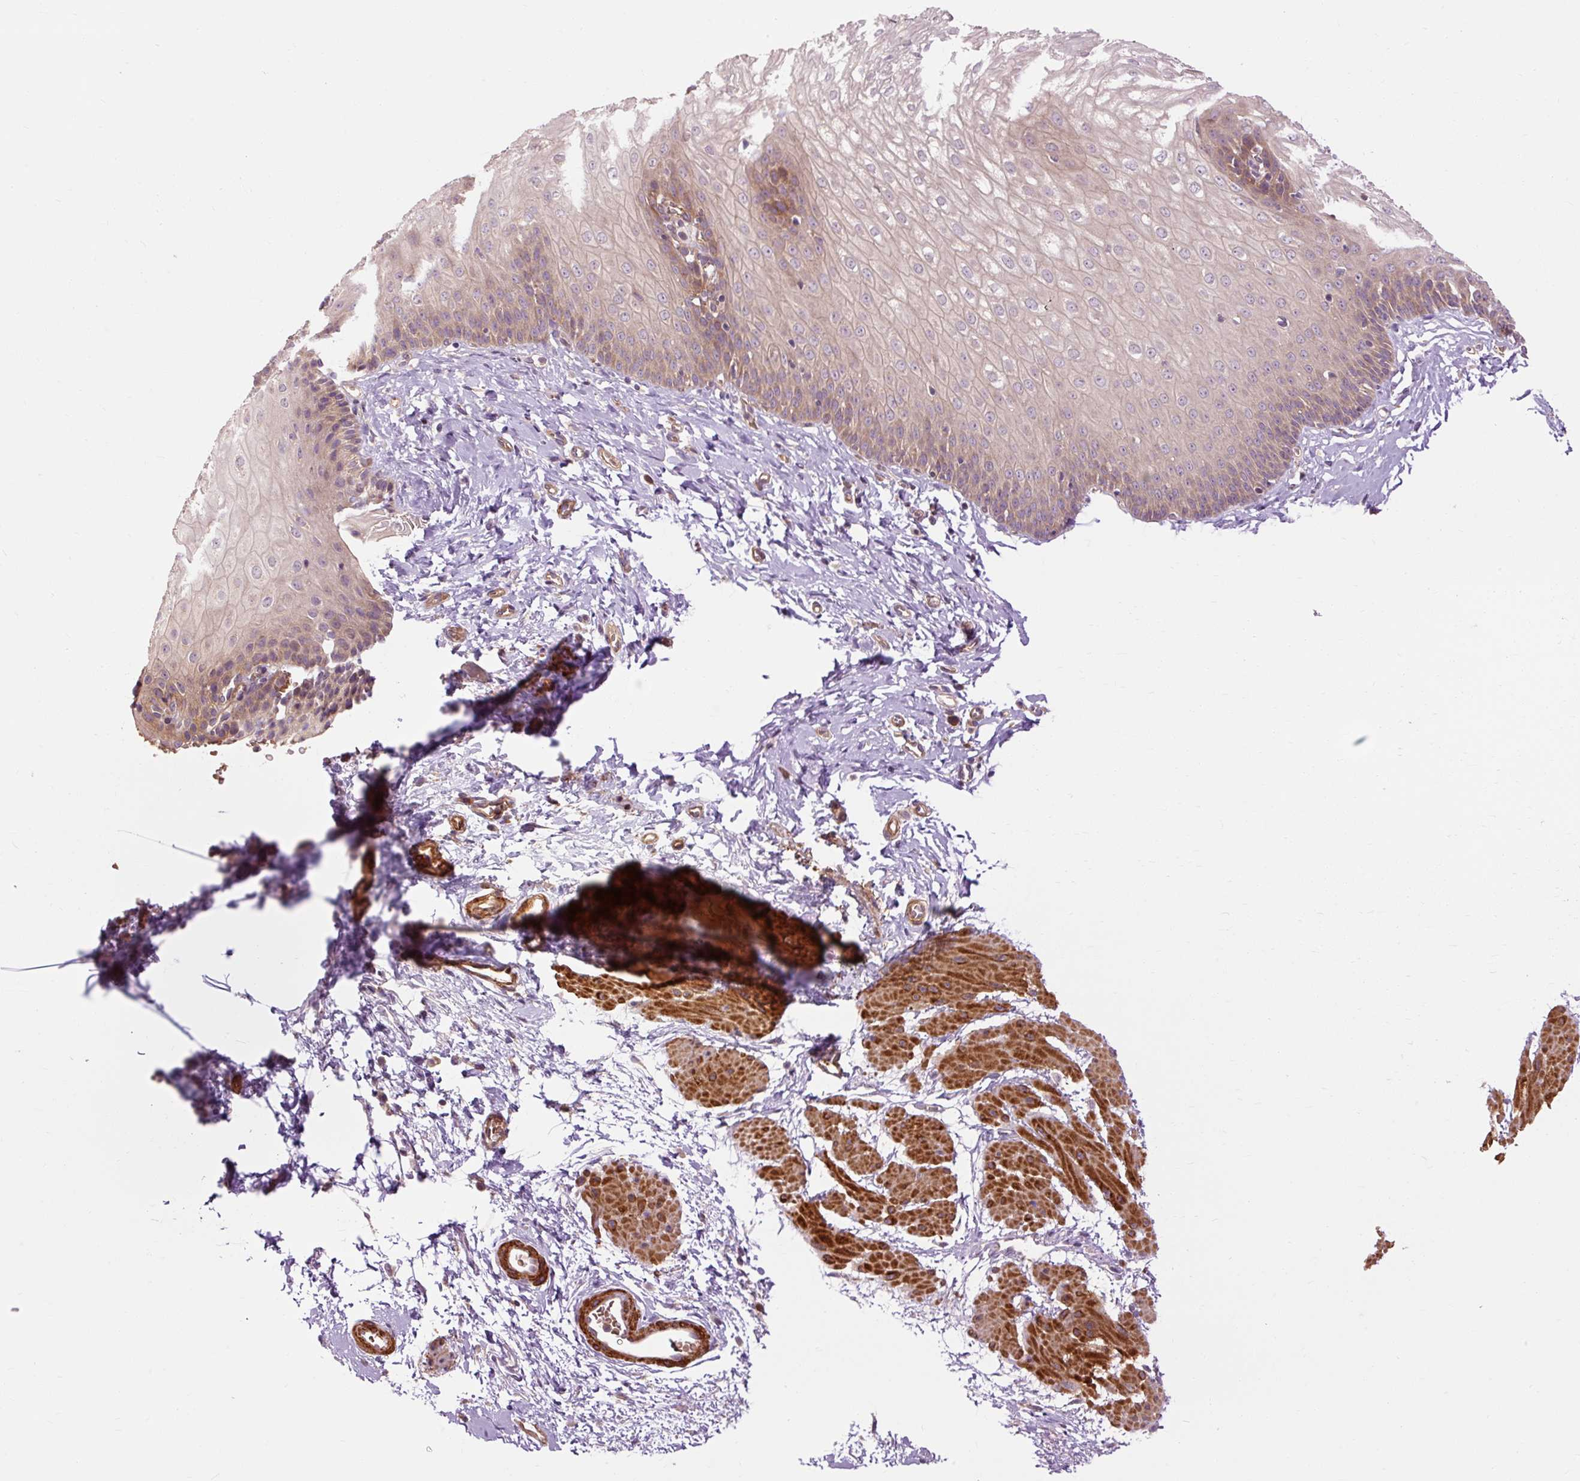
{"staining": {"intensity": "moderate", "quantity": "25%-75%", "location": "cytoplasmic/membranous"}, "tissue": "esophagus", "cell_type": "Squamous epithelial cells", "image_type": "normal", "snomed": [{"axis": "morphology", "description": "Normal tissue, NOS"}, {"axis": "topography", "description": "Esophagus"}], "caption": "A micrograph of human esophagus stained for a protein exhibits moderate cytoplasmic/membranous brown staining in squamous epithelial cells. The staining was performed using DAB to visualize the protein expression in brown, while the nuclei were stained in blue with hematoxylin (Magnification: 20x).", "gene": "RIPOR3", "patient": {"sex": "male", "age": 70}}